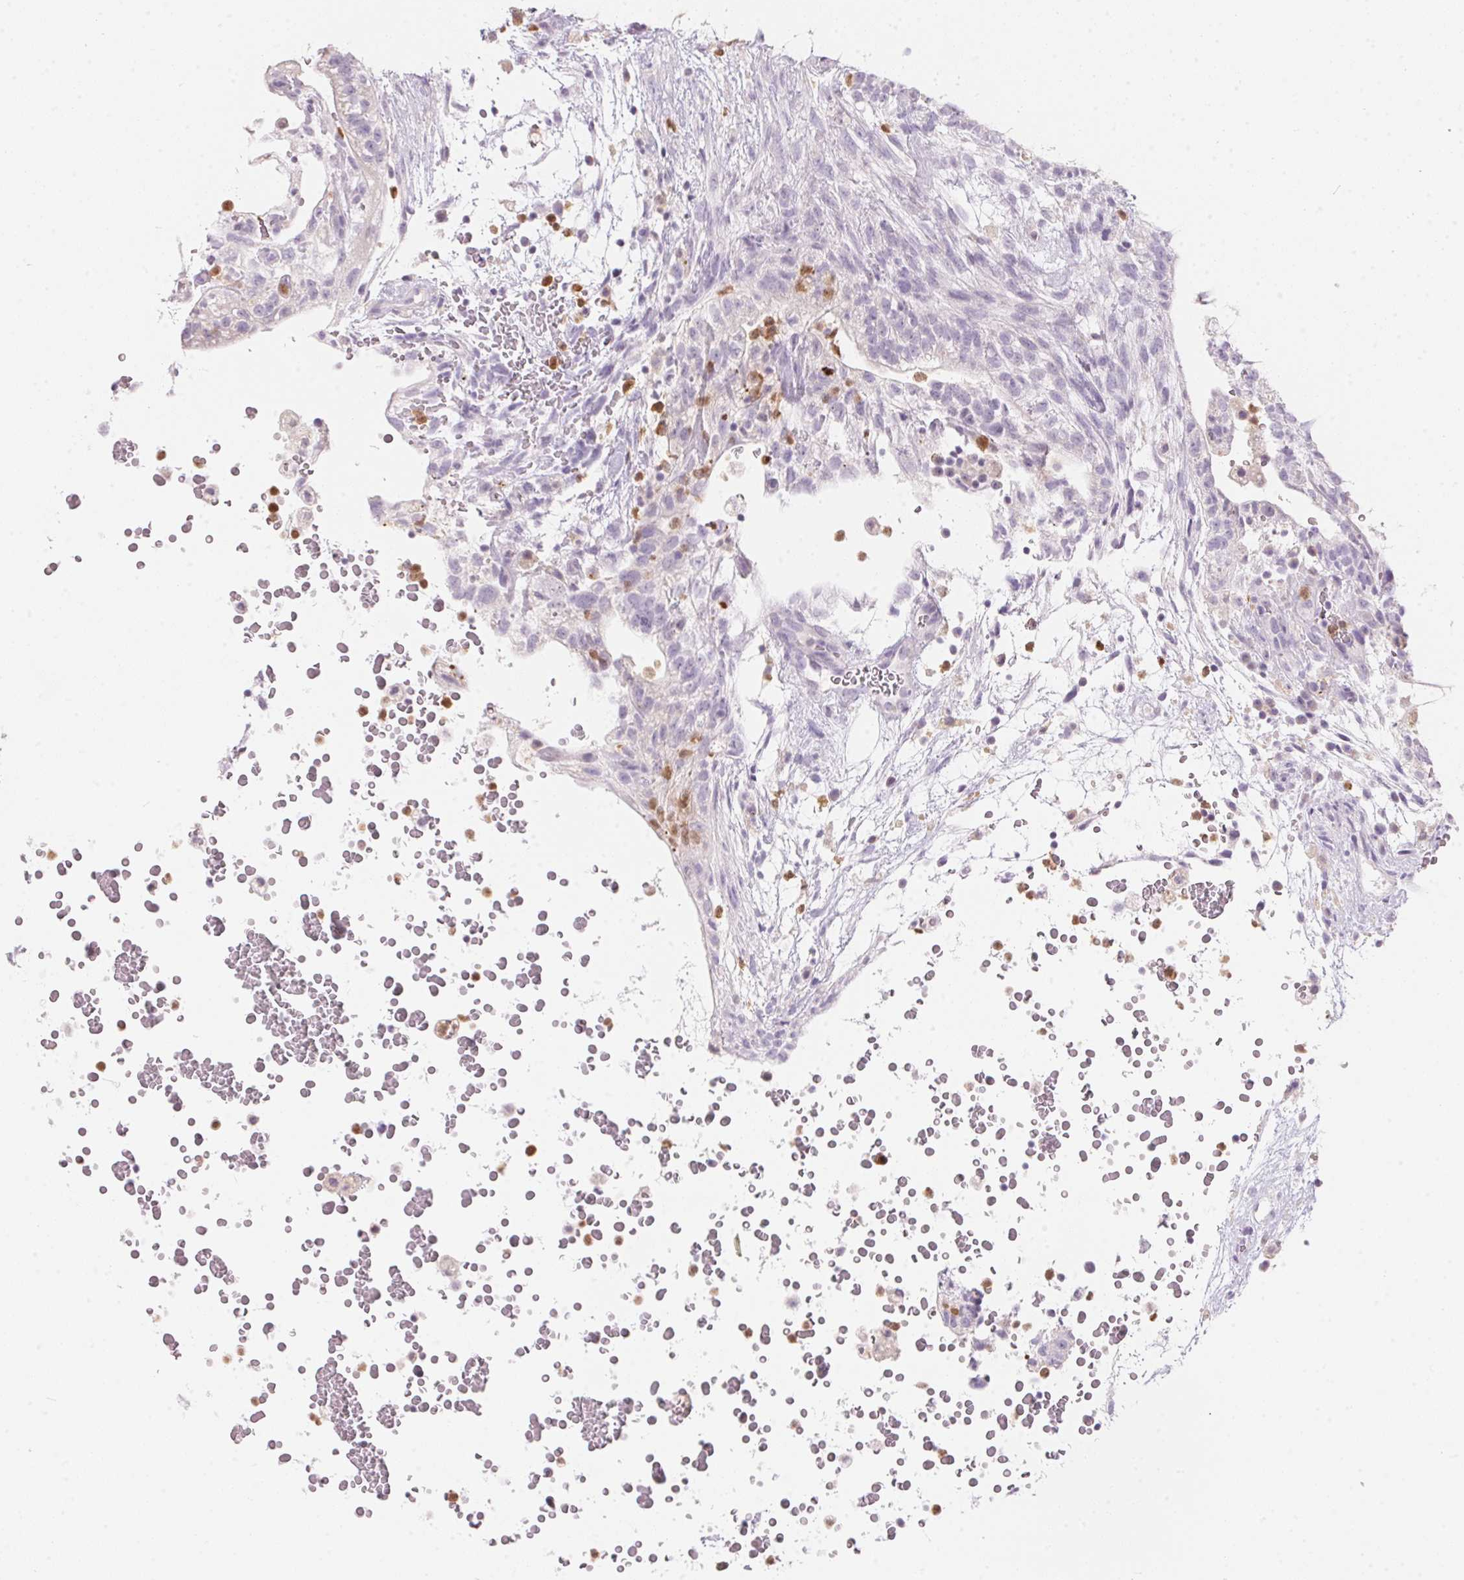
{"staining": {"intensity": "negative", "quantity": "none", "location": "none"}, "tissue": "testis cancer", "cell_type": "Tumor cells", "image_type": "cancer", "snomed": [{"axis": "morphology", "description": "Normal tissue, NOS"}, {"axis": "morphology", "description": "Carcinoma, Embryonal, NOS"}, {"axis": "topography", "description": "Testis"}], "caption": "Protein analysis of testis cancer shows no significant expression in tumor cells.", "gene": "SERPINB1", "patient": {"sex": "male", "age": 32}}